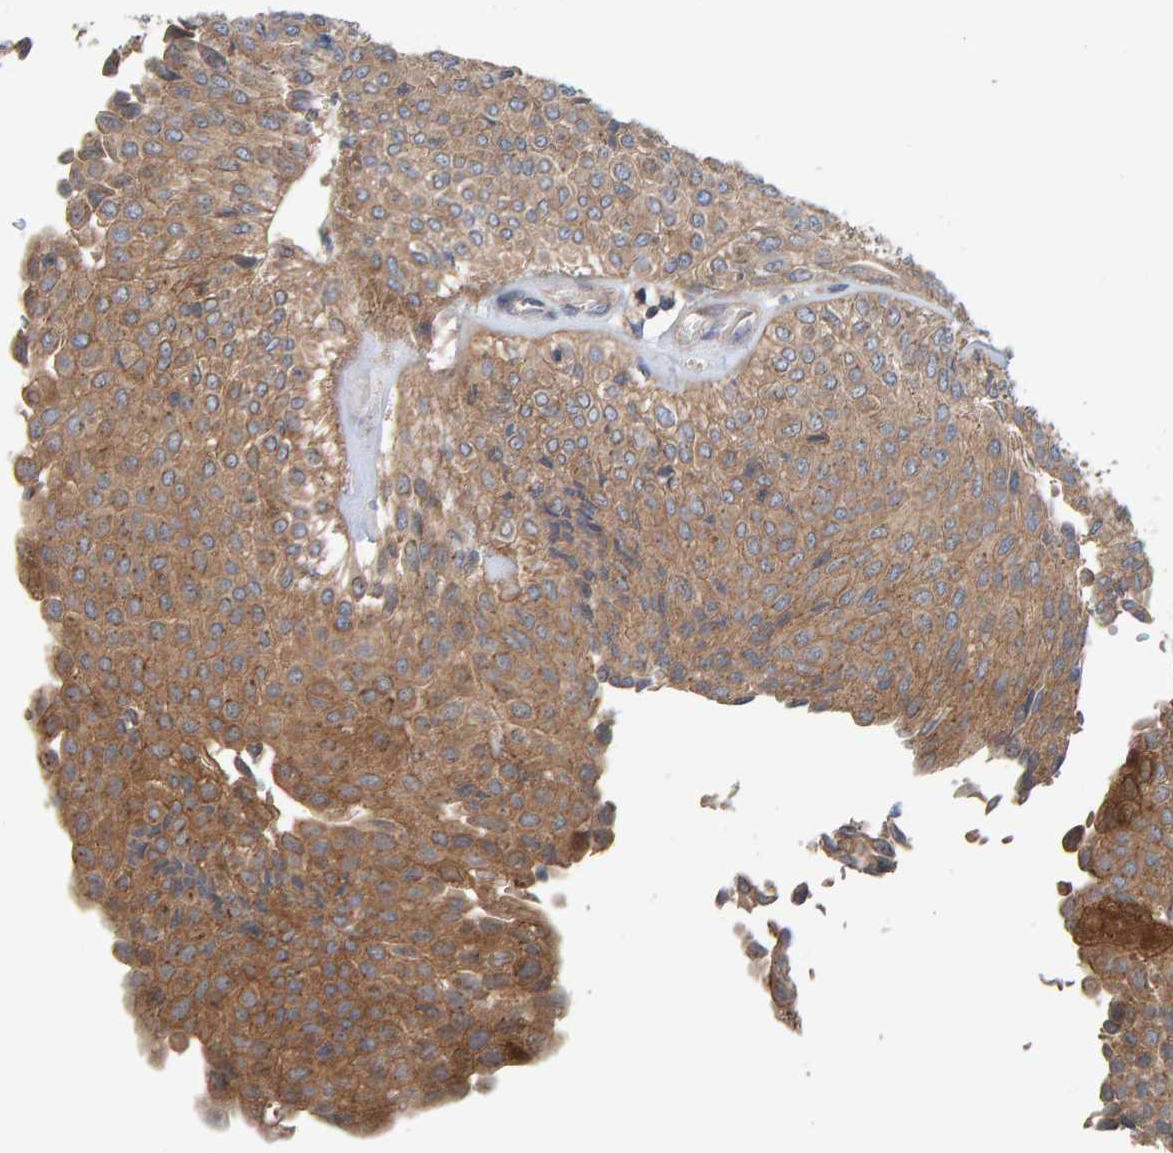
{"staining": {"intensity": "moderate", "quantity": ">75%", "location": "cytoplasmic/membranous"}, "tissue": "urothelial cancer", "cell_type": "Tumor cells", "image_type": "cancer", "snomed": [{"axis": "morphology", "description": "Urothelial carcinoma, Low grade"}, {"axis": "topography", "description": "Urinary bladder"}], "caption": "Immunohistochemical staining of urothelial cancer displays moderate cytoplasmic/membranous protein staining in about >75% of tumor cells.", "gene": "UBAP1", "patient": {"sex": "male", "age": 78}}